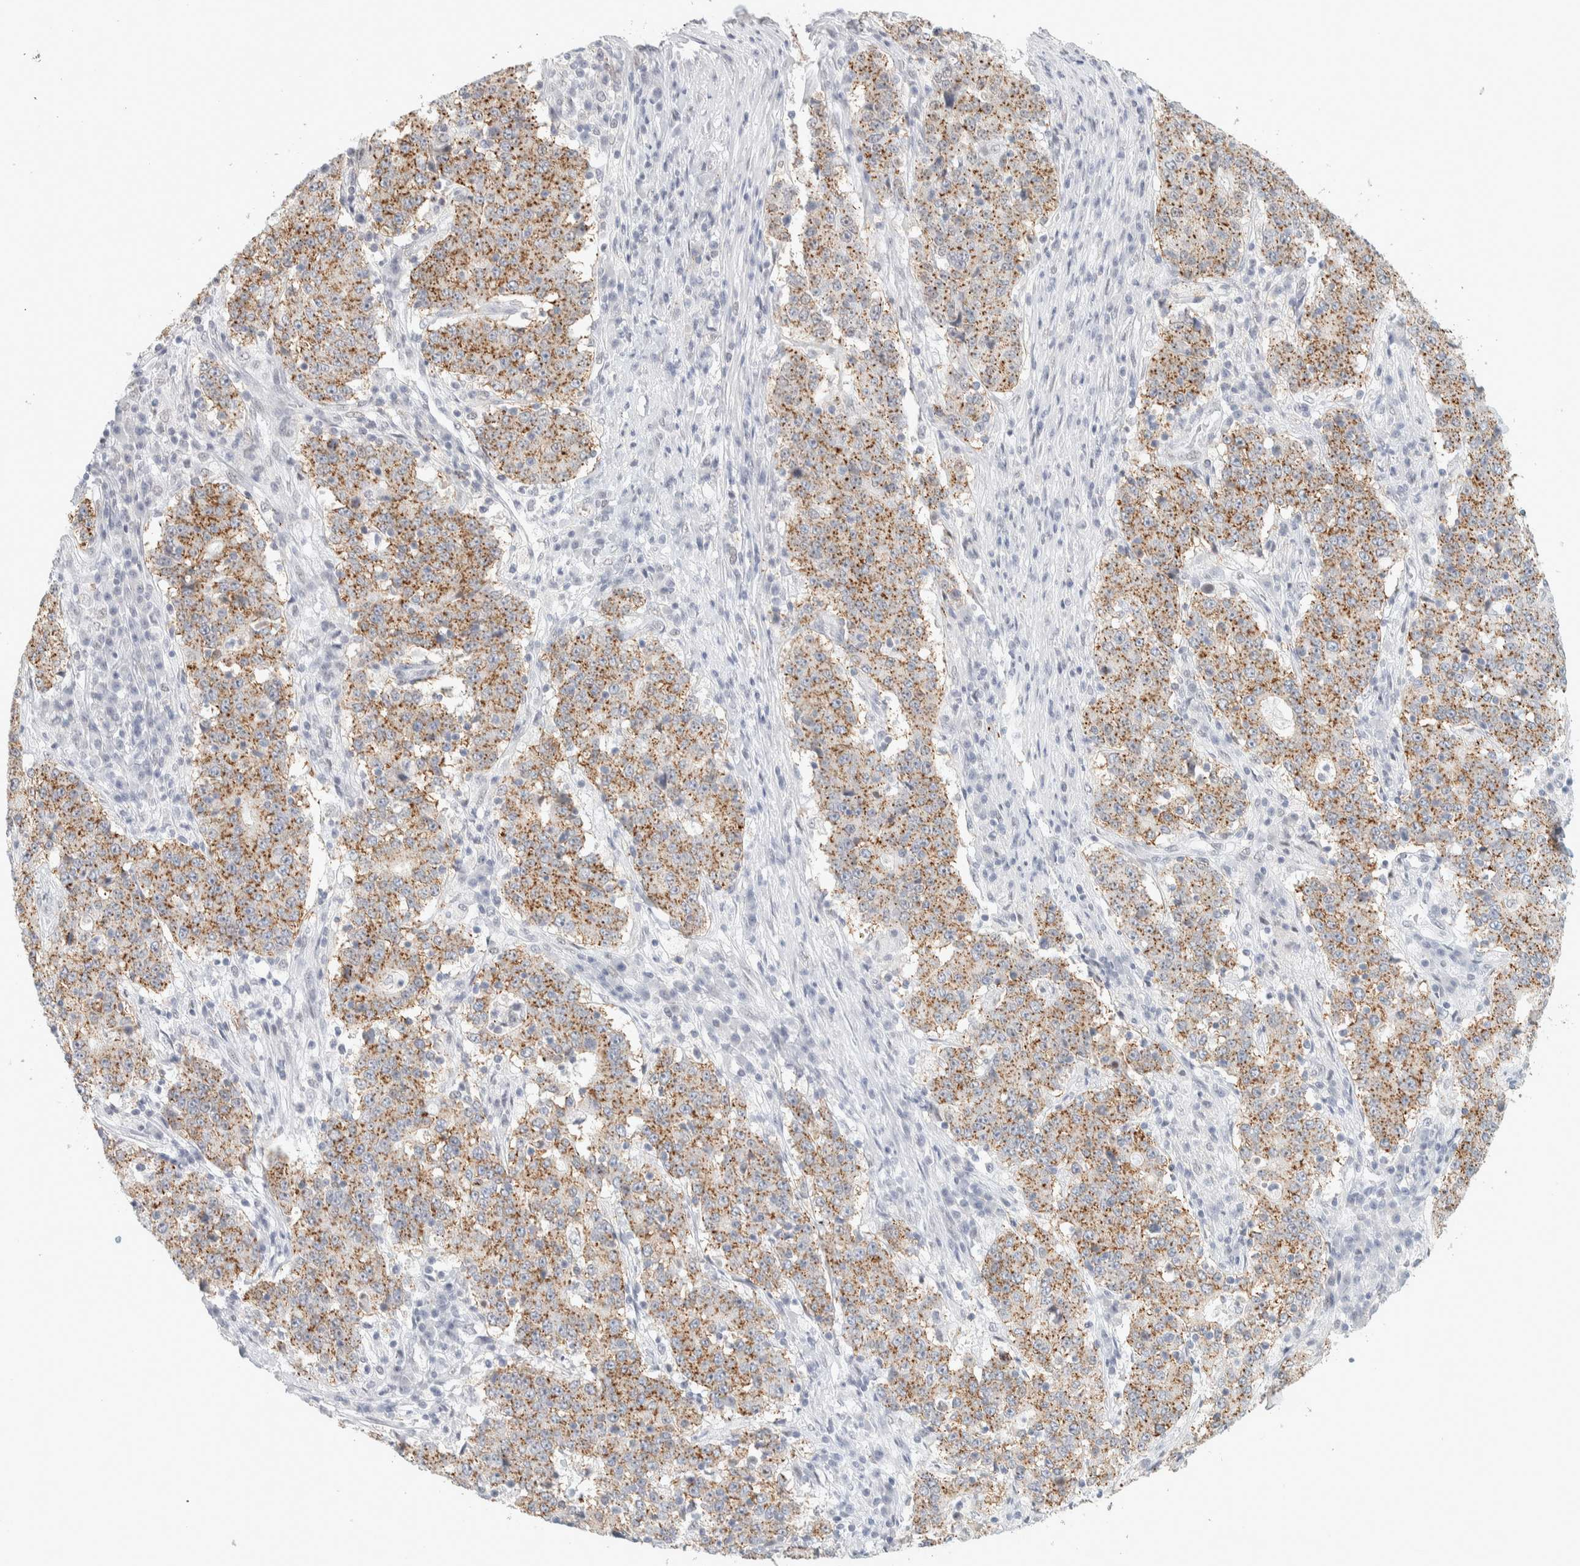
{"staining": {"intensity": "moderate", "quantity": ">75%", "location": "cytoplasmic/membranous"}, "tissue": "stomach cancer", "cell_type": "Tumor cells", "image_type": "cancer", "snomed": [{"axis": "morphology", "description": "Adenocarcinoma, NOS"}, {"axis": "topography", "description": "Stomach"}], "caption": "This is a micrograph of IHC staining of stomach cancer, which shows moderate staining in the cytoplasmic/membranous of tumor cells.", "gene": "CDH17", "patient": {"sex": "male", "age": 59}}